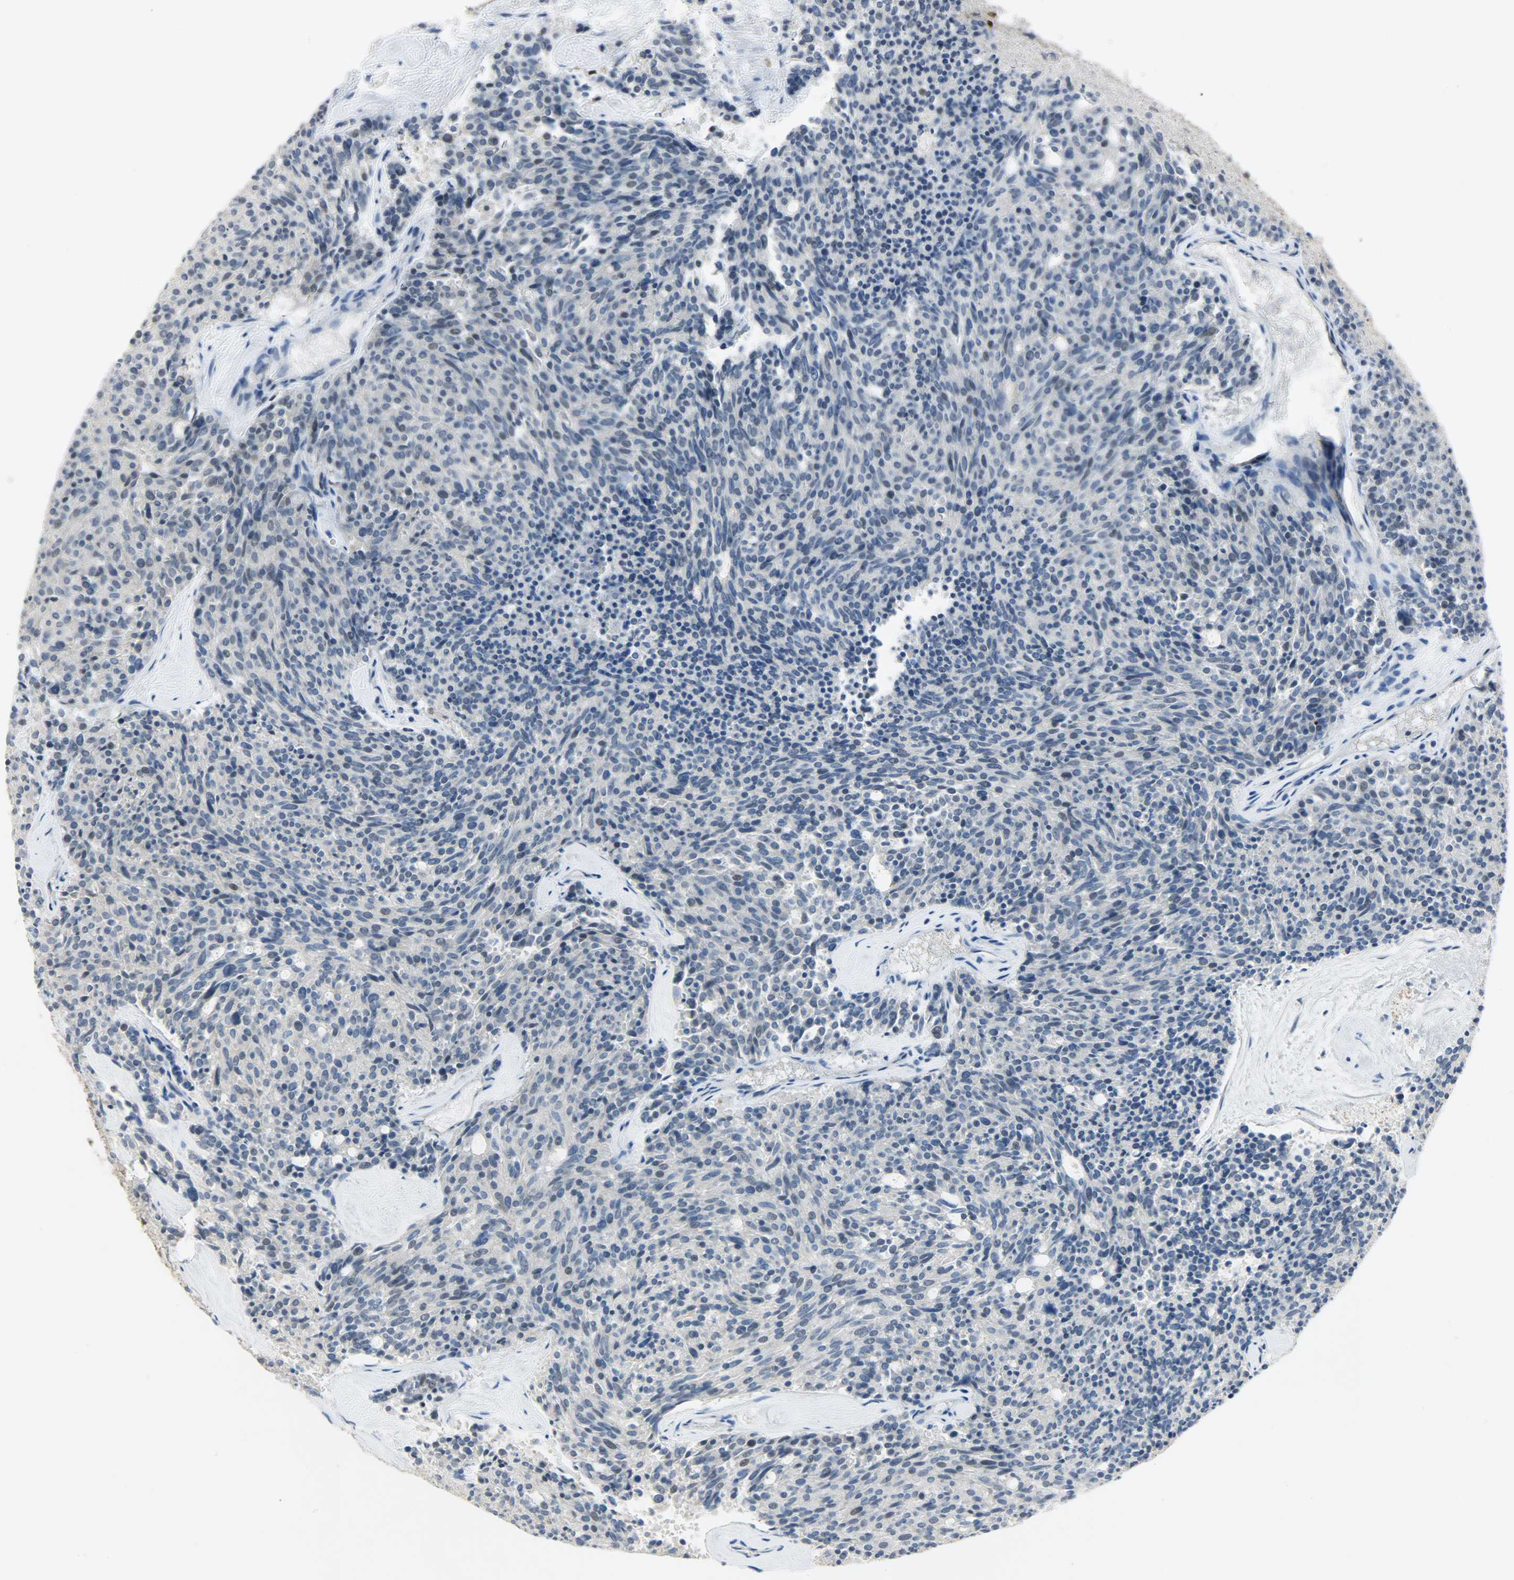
{"staining": {"intensity": "negative", "quantity": "none", "location": "none"}, "tissue": "carcinoid", "cell_type": "Tumor cells", "image_type": "cancer", "snomed": [{"axis": "morphology", "description": "Carcinoid, malignant, NOS"}, {"axis": "topography", "description": "Pancreas"}], "caption": "Immunohistochemistry image of neoplastic tissue: human carcinoid stained with DAB shows no significant protein positivity in tumor cells.", "gene": "PPARG", "patient": {"sex": "female", "age": 54}}